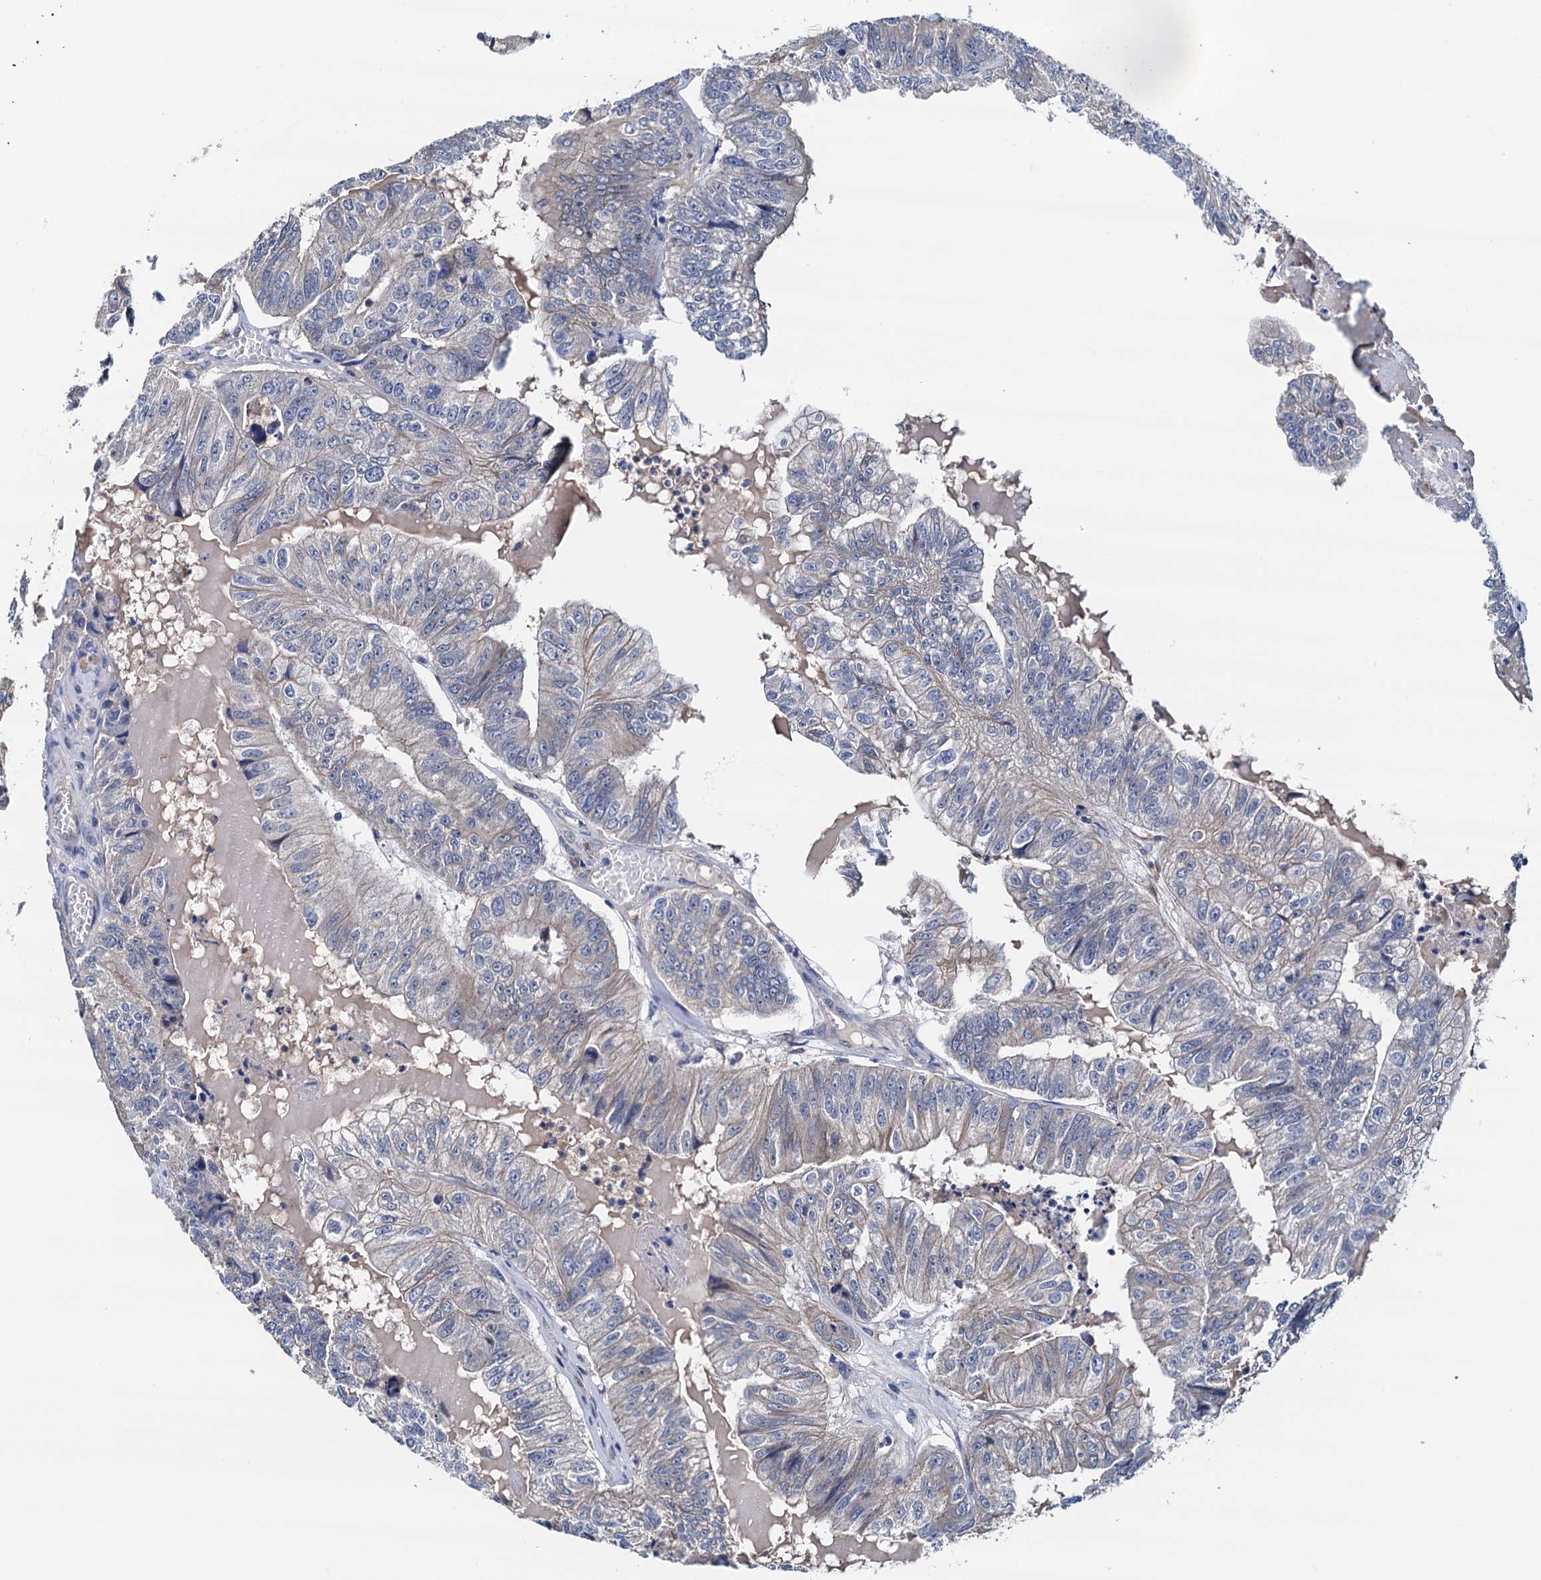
{"staining": {"intensity": "negative", "quantity": "none", "location": "none"}, "tissue": "colorectal cancer", "cell_type": "Tumor cells", "image_type": "cancer", "snomed": [{"axis": "morphology", "description": "Adenocarcinoma, NOS"}, {"axis": "topography", "description": "Colon"}], "caption": "Tumor cells show no significant protein positivity in adenocarcinoma (colorectal).", "gene": "RASSF9", "patient": {"sex": "female", "age": 67}}